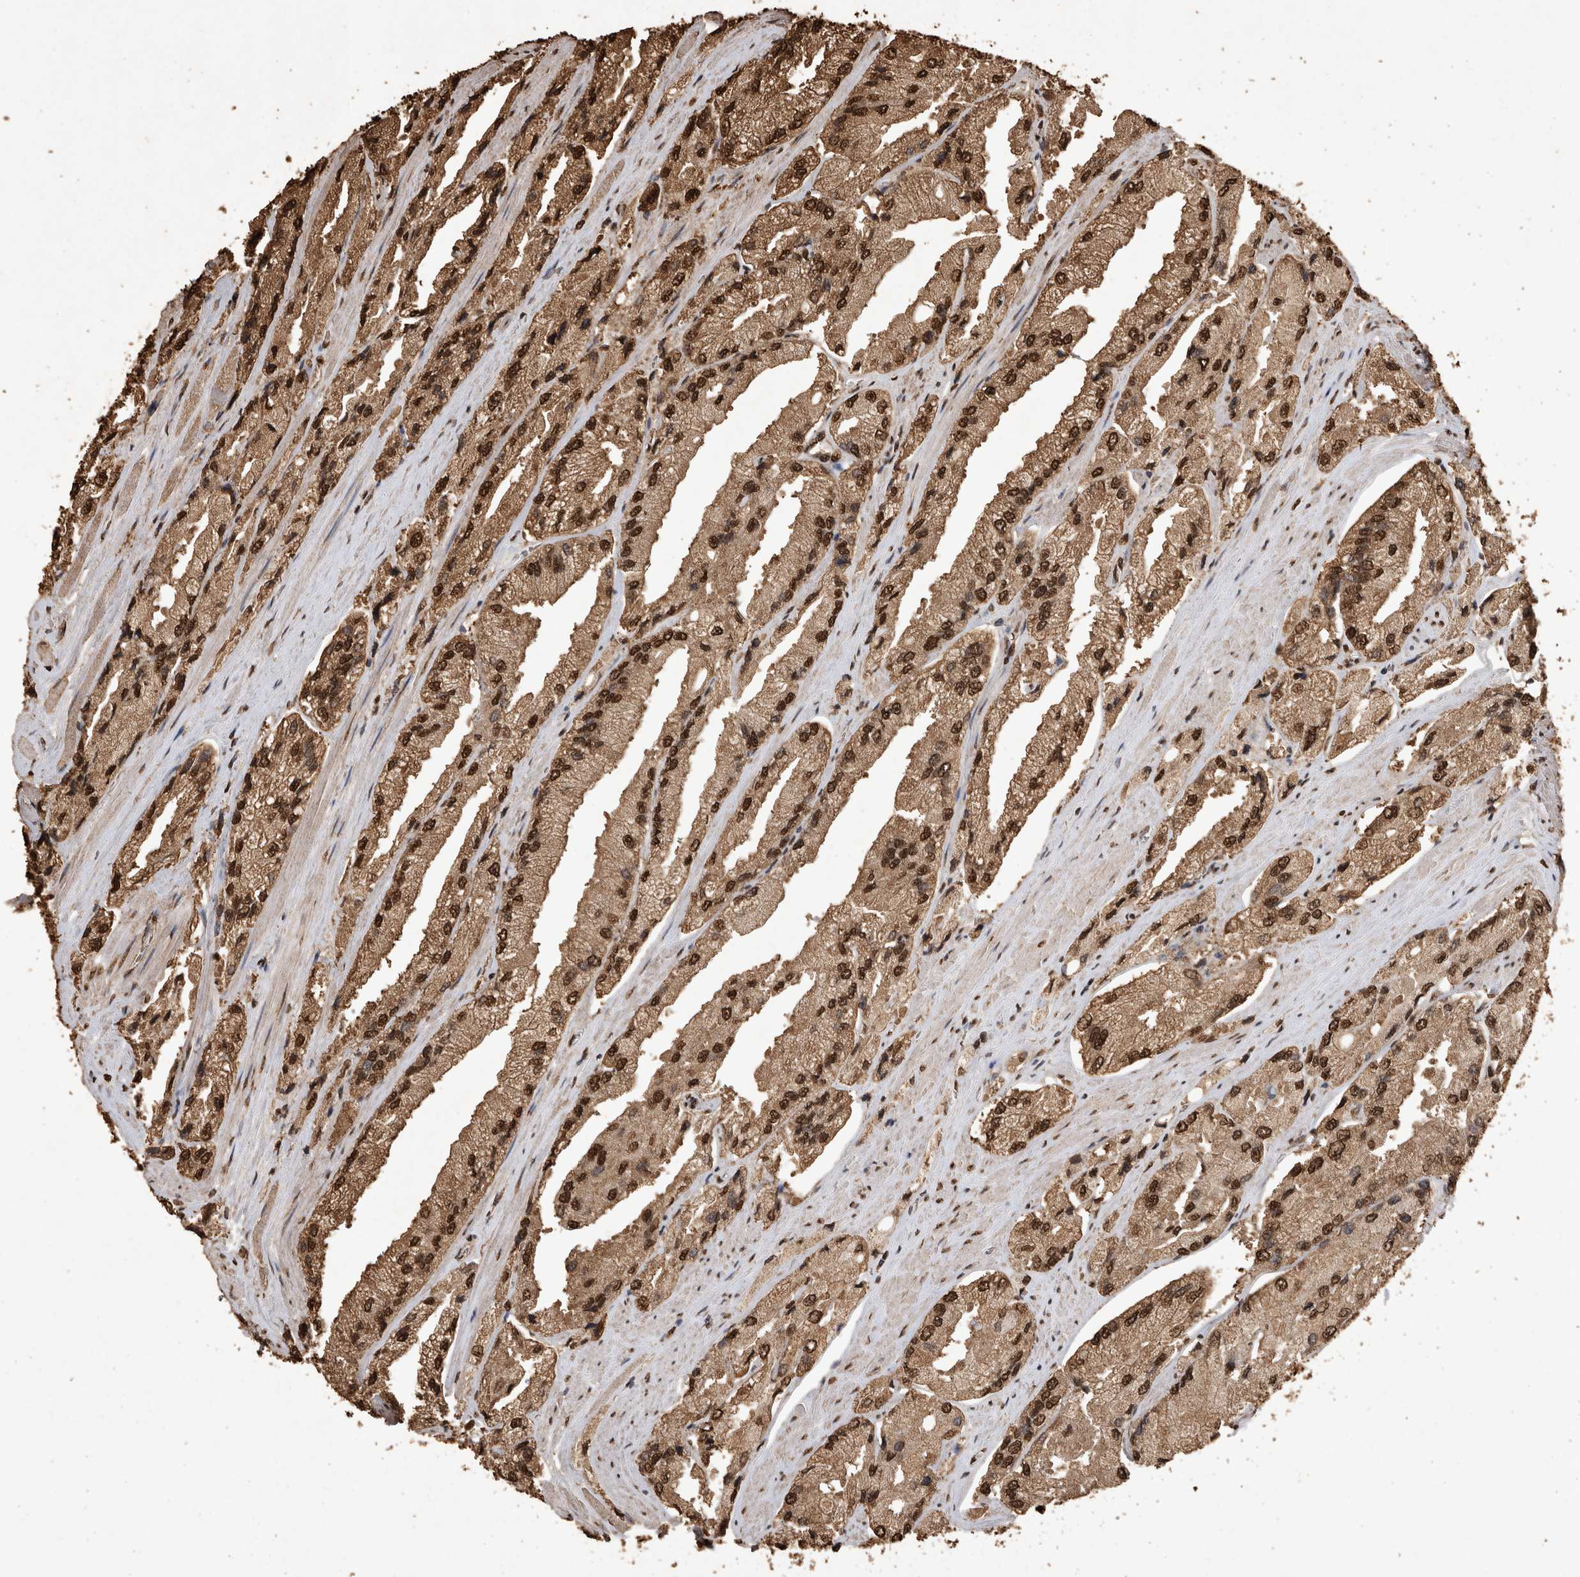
{"staining": {"intensity": "strong", "quantity": ">75%", "location": "cytoplasmic/membranous,nuclear"}, "tissue": "prostate cancer", "cell_type": "Tumor cells", "image_type": "cancer", "snomed": [{"axis": "morphology", "description": "Adenocarcinoma, High grade"}, {"axis": "topography", "description": "Prostate"}], "caption": "About >75% of tumor cells in human prostate cancer exhibit strong cytoplasmic/membranous and nuclear protein staining as visualized by brown immunohistochemical staining.", "gene": "OAS2", "patient": {"sex": "male", "age": 58}}